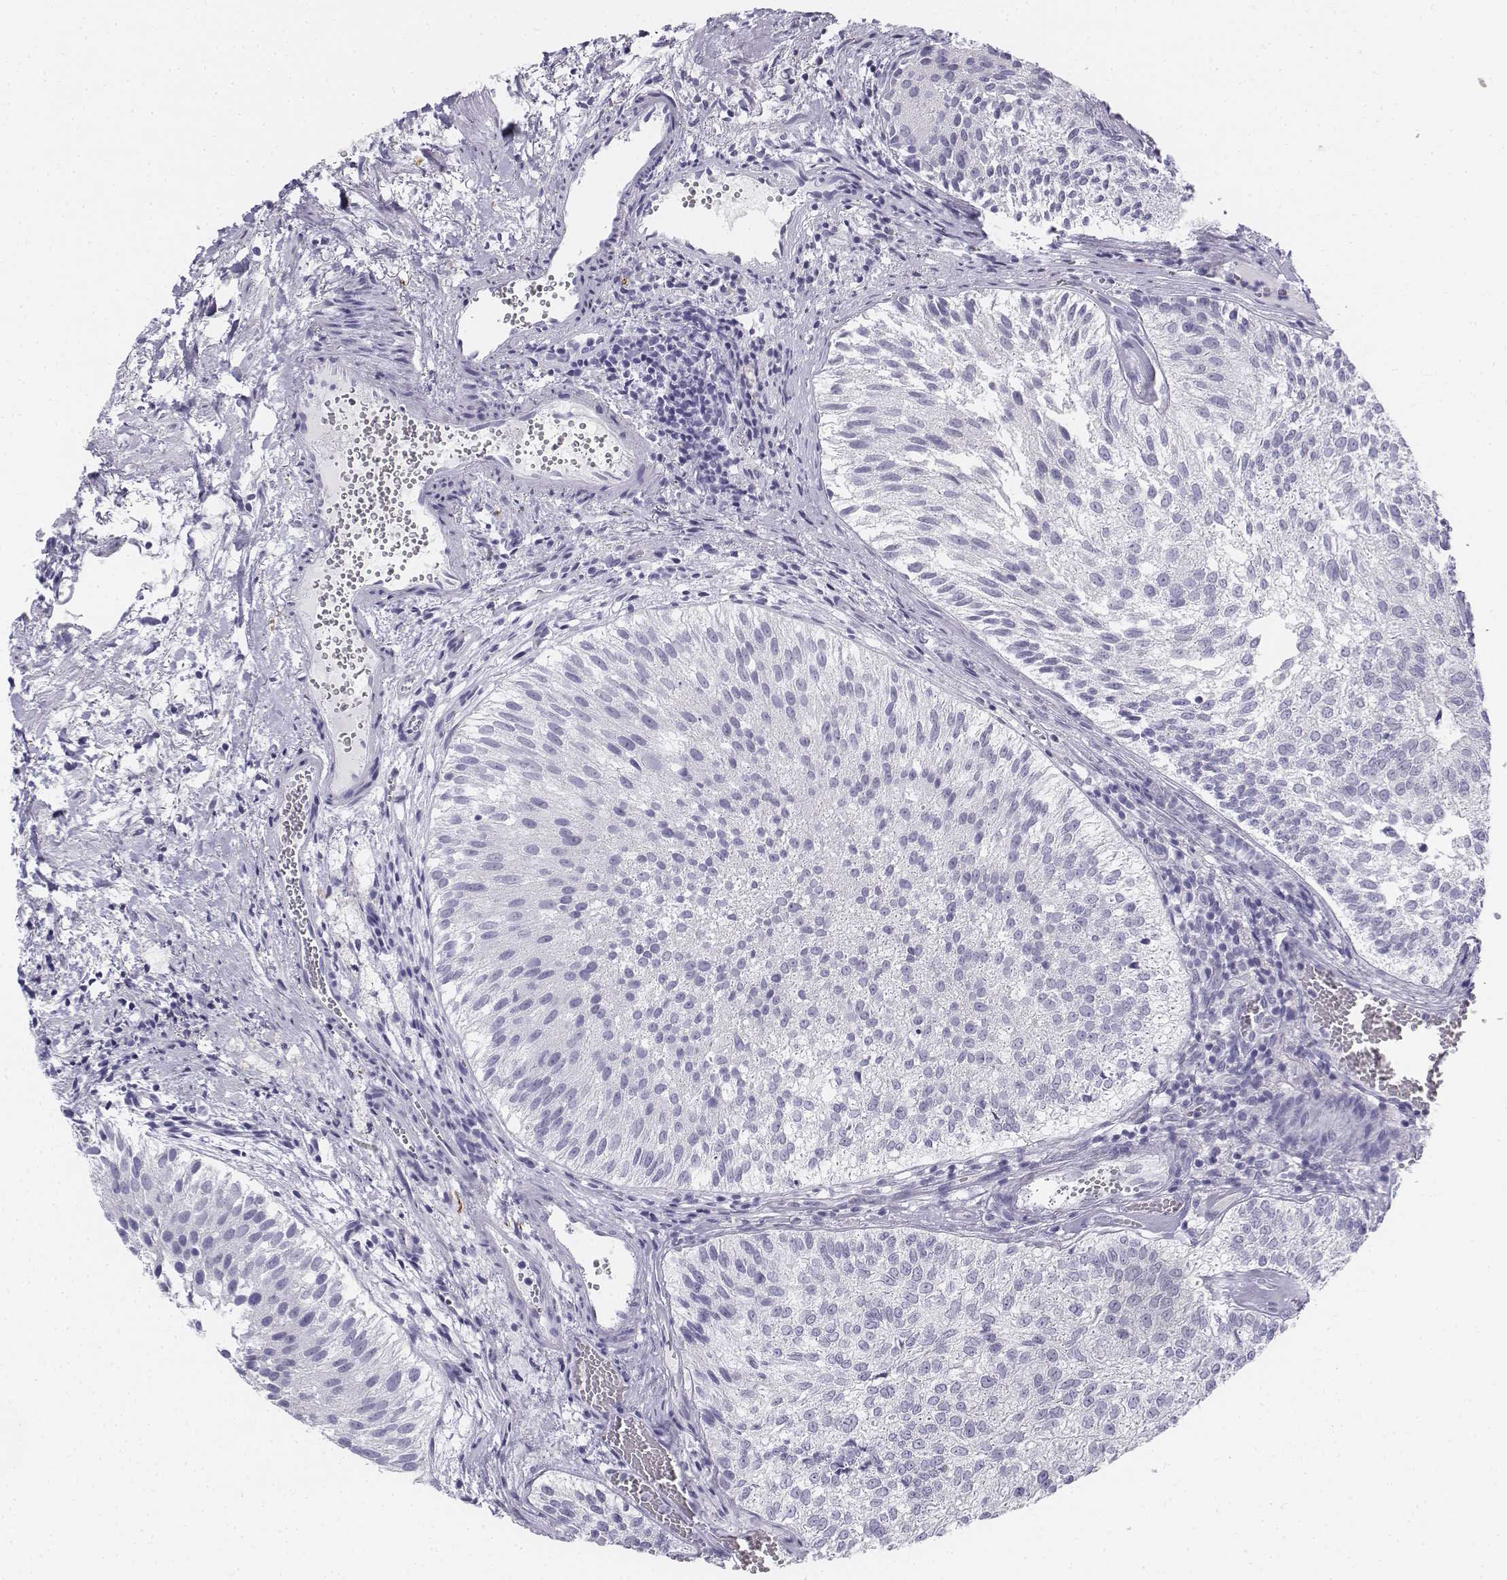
{"staining": {"intensity": "negative", "quantity": "none", "location": "none"}, "tissue": "urothelial cancer", "cell_type": "Tumor cells", "image_type": "cancer", "snomed": [{"axis": "morphology", "description": "Urothelial carcinoma, Low grade"}, {"axis": "topography", "description": "Urinary bladder"}], "caption": "Tumor cells show no significant protein staining in urothelial carcinoma (low-grade).", "gene": "TH", "patient": {"sex": "female", "age": 87}}